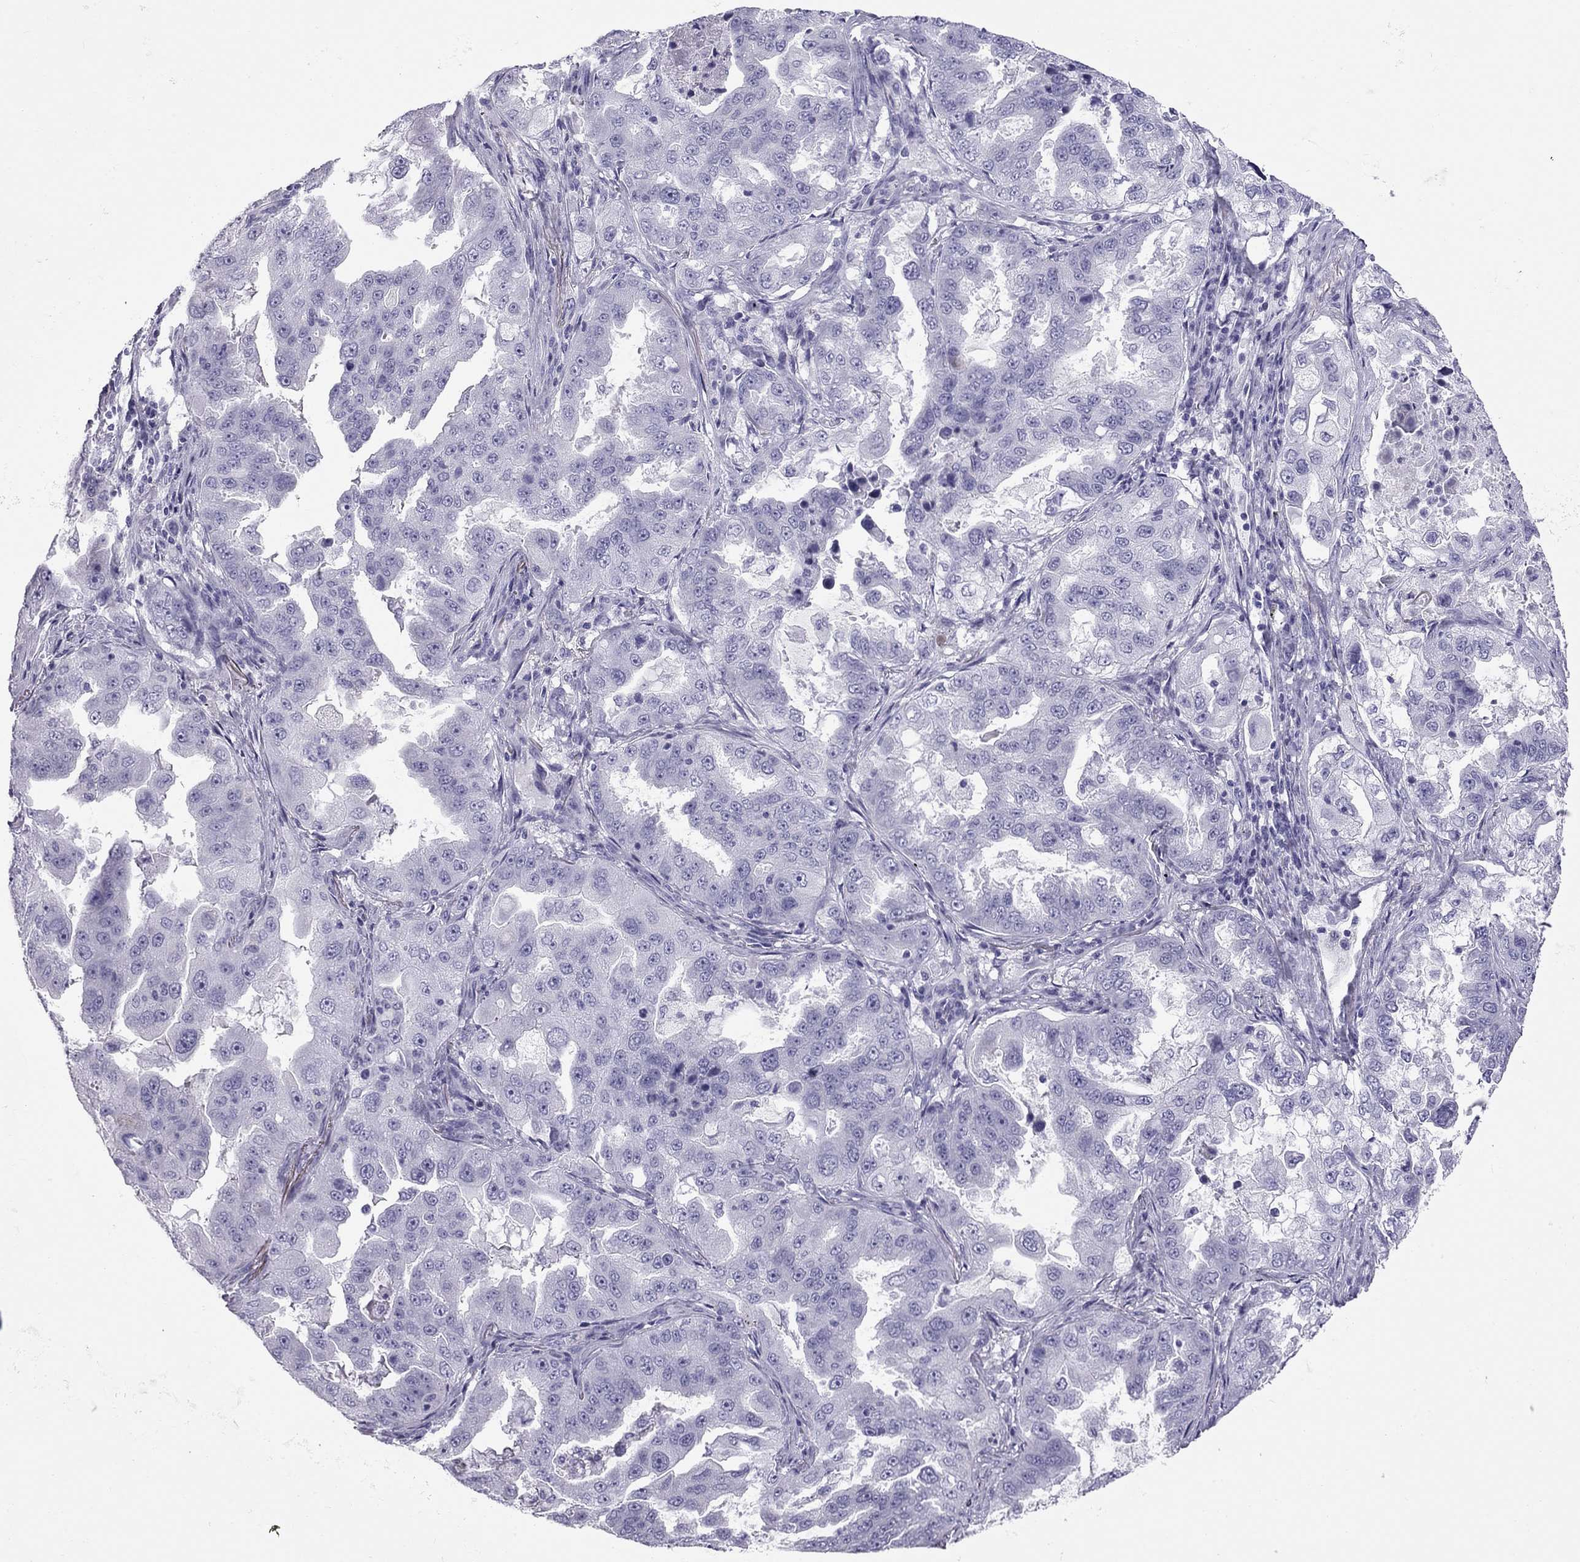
{"staining": {"intensity": "negative", "quantity": "none", "location": "none"}, "tissue": "lung cancer", "cell_type": "Tumor cells", "image_type": "cancer", "snomed": [{"axis": "morphology", "description": "Adenocarcinoma, NOS"}, {"axis": "topography", "description": "Lung"}], "caption": "A high-resolution image shows immunohistochemistry (IHC) staining of adenocarcinoma (lung), which exhibits no significant expression in tumor cells.", "gene": "TRPM3", "patient": {"sex": "female", "age": 61}}